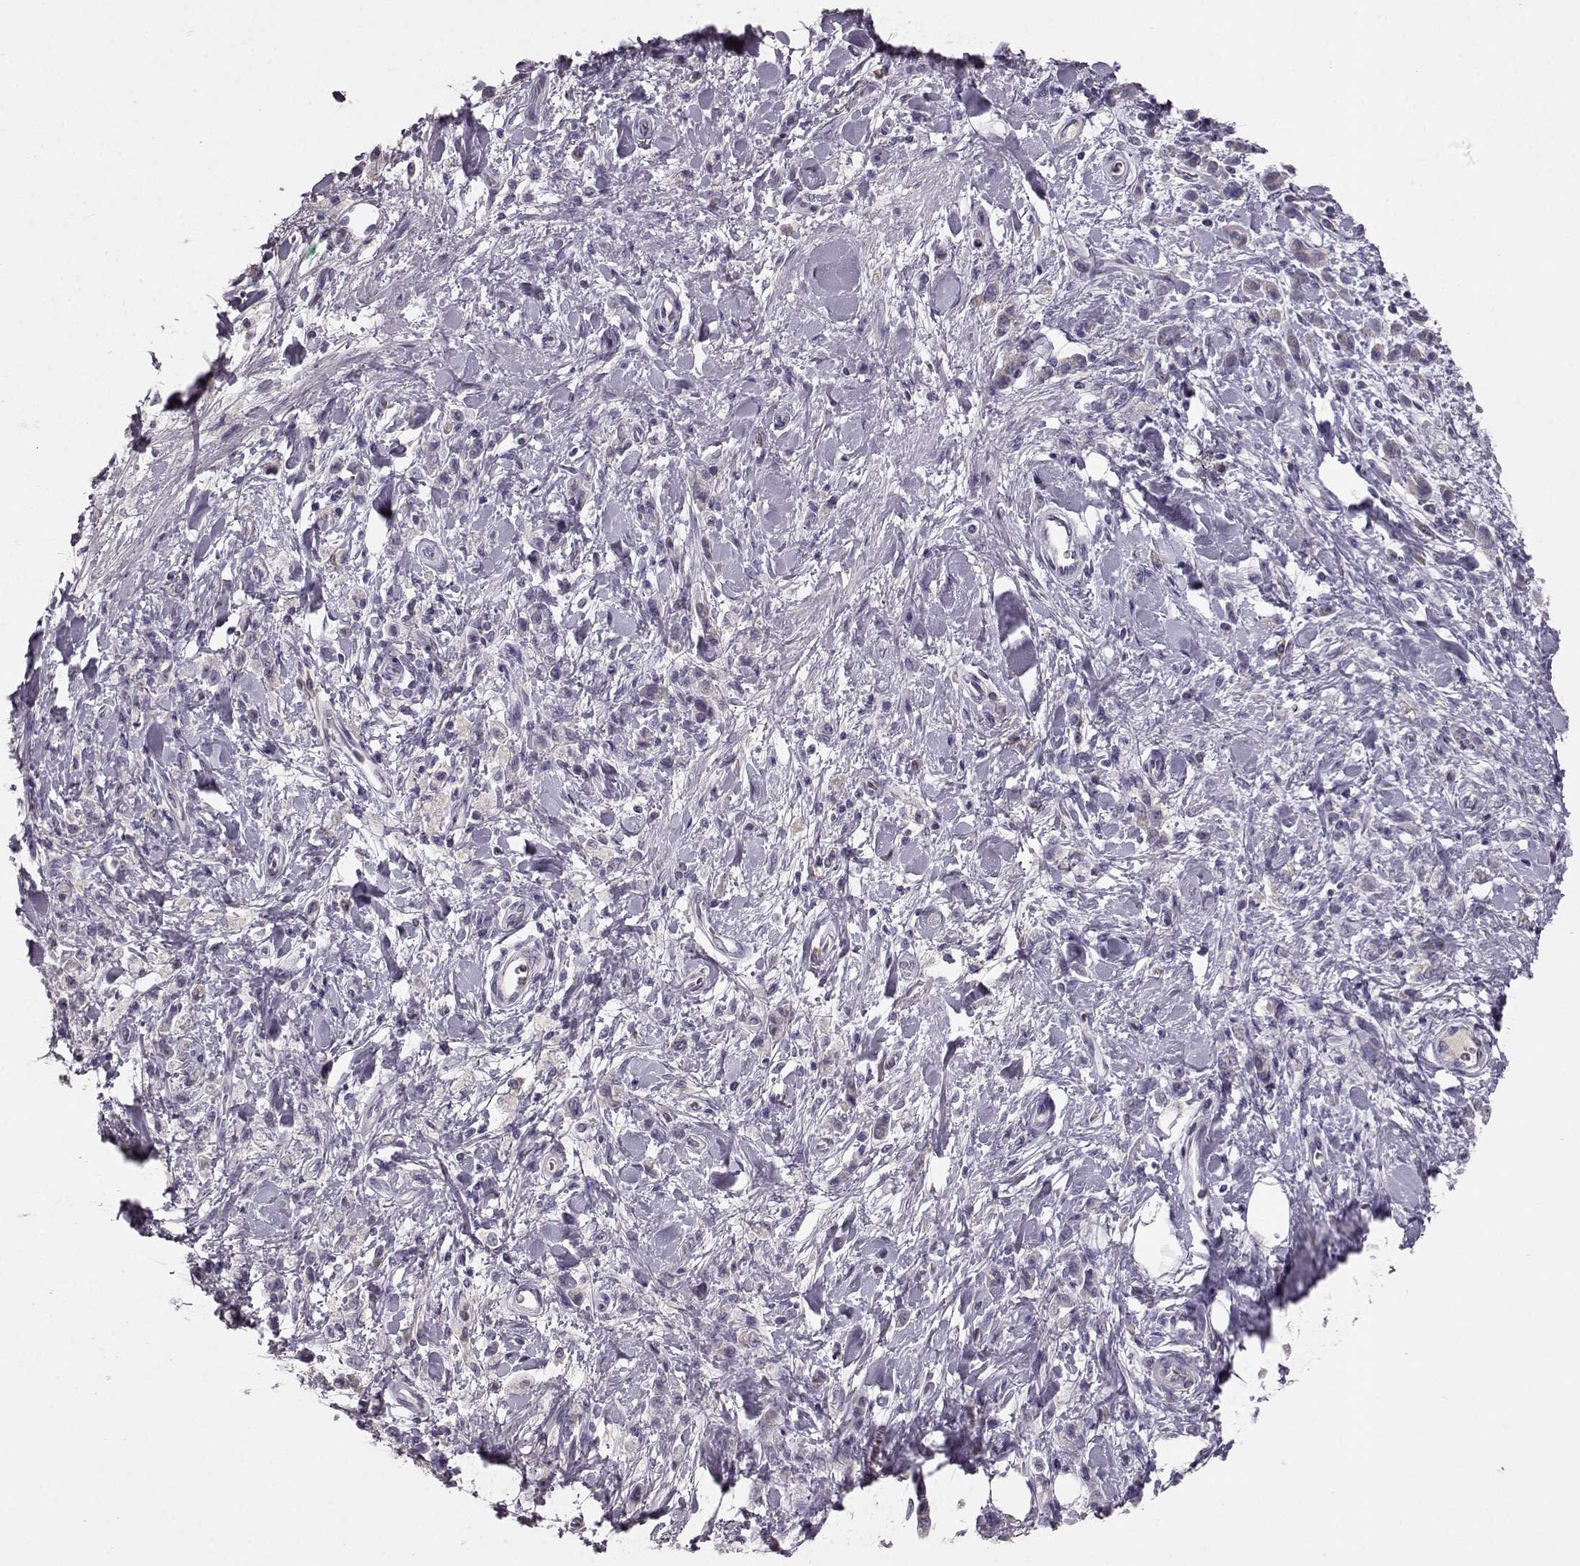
{"staining": {"intensity": "negative", "quantity": "none", "location": "none"}, "tissue": "stomach cancer", "cell_type": "Tumor cells", "image_type": "cancer", "snomed": [{"axis": "morphology", "description": "Adenocarcinoma, NOS"}, {"axis": "topography", "description": "Stomach"}], "caption": "The image reveals no significant positivity in tumor cells of stomach cancer (adenocarcinoma). The staining was performed using DAB (3,3'-diaminobenzidine) to visualize the protein expression in brown, while the nuclei were stained in blue with hematoxylin (Magnification: 20x).", "gene": "BFSP2", "patient": {"sex": "male", "age": 77}}